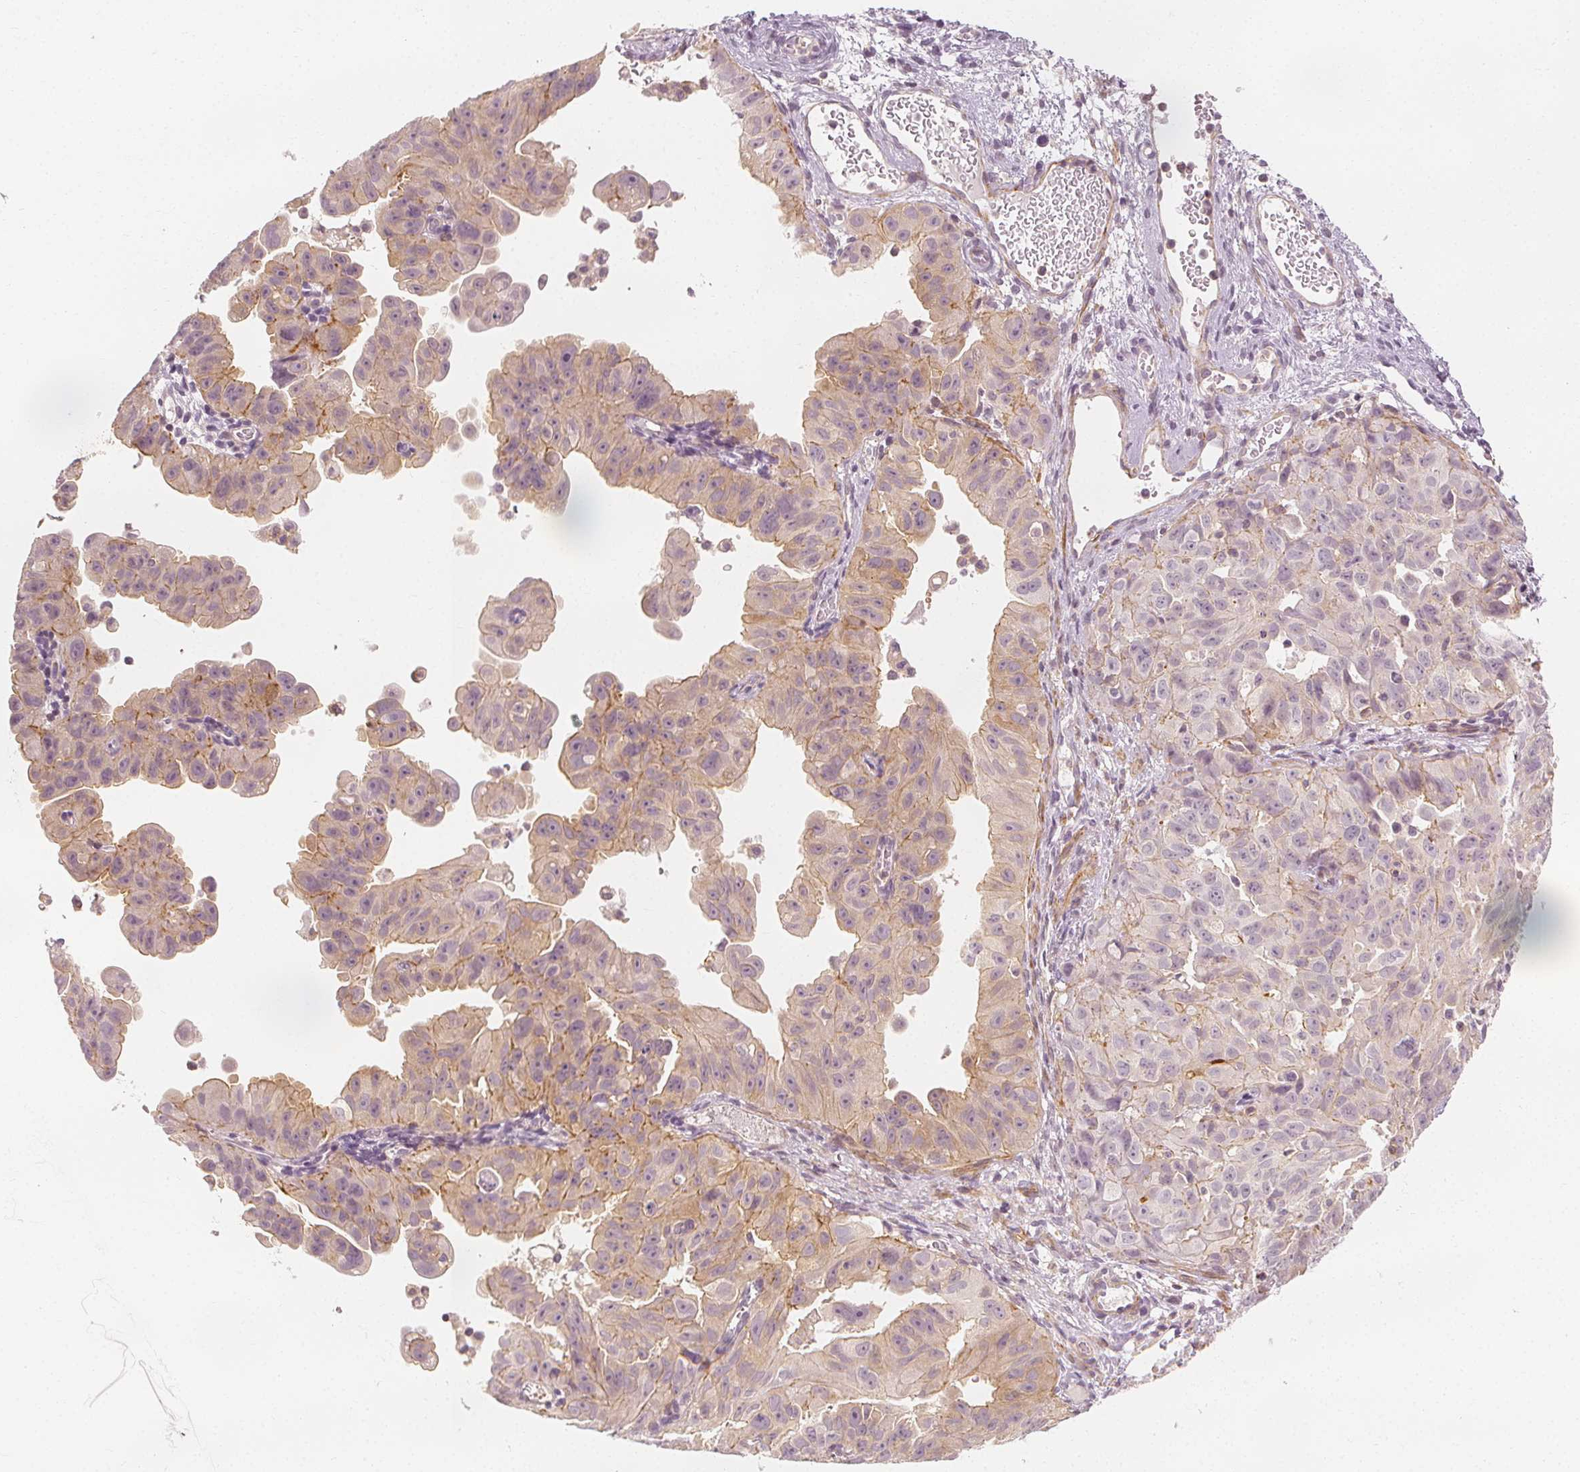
{"staining": {"intensity": "moderate", "quantity": "25%-75%", "location": "cytoplasmic/membranous"}, "tissue": "ovarian cancer", "cell_type": "Tumor cells", "image_type": "cancer", "snomed": [{"axis": "morphology", "description": "Carcinoma, endometroid"}, {"axis": "topography", "description": "Ovary"}], "caption": "Approximately 25%-75% of tumor cells in human ovarian cancer show moderate cytoplasmic/membranous protein expression as visualized by brown immunohistochemical staining.", "gene": "ARHGAP26", "patient": {"sex": "female", "age": 85}}